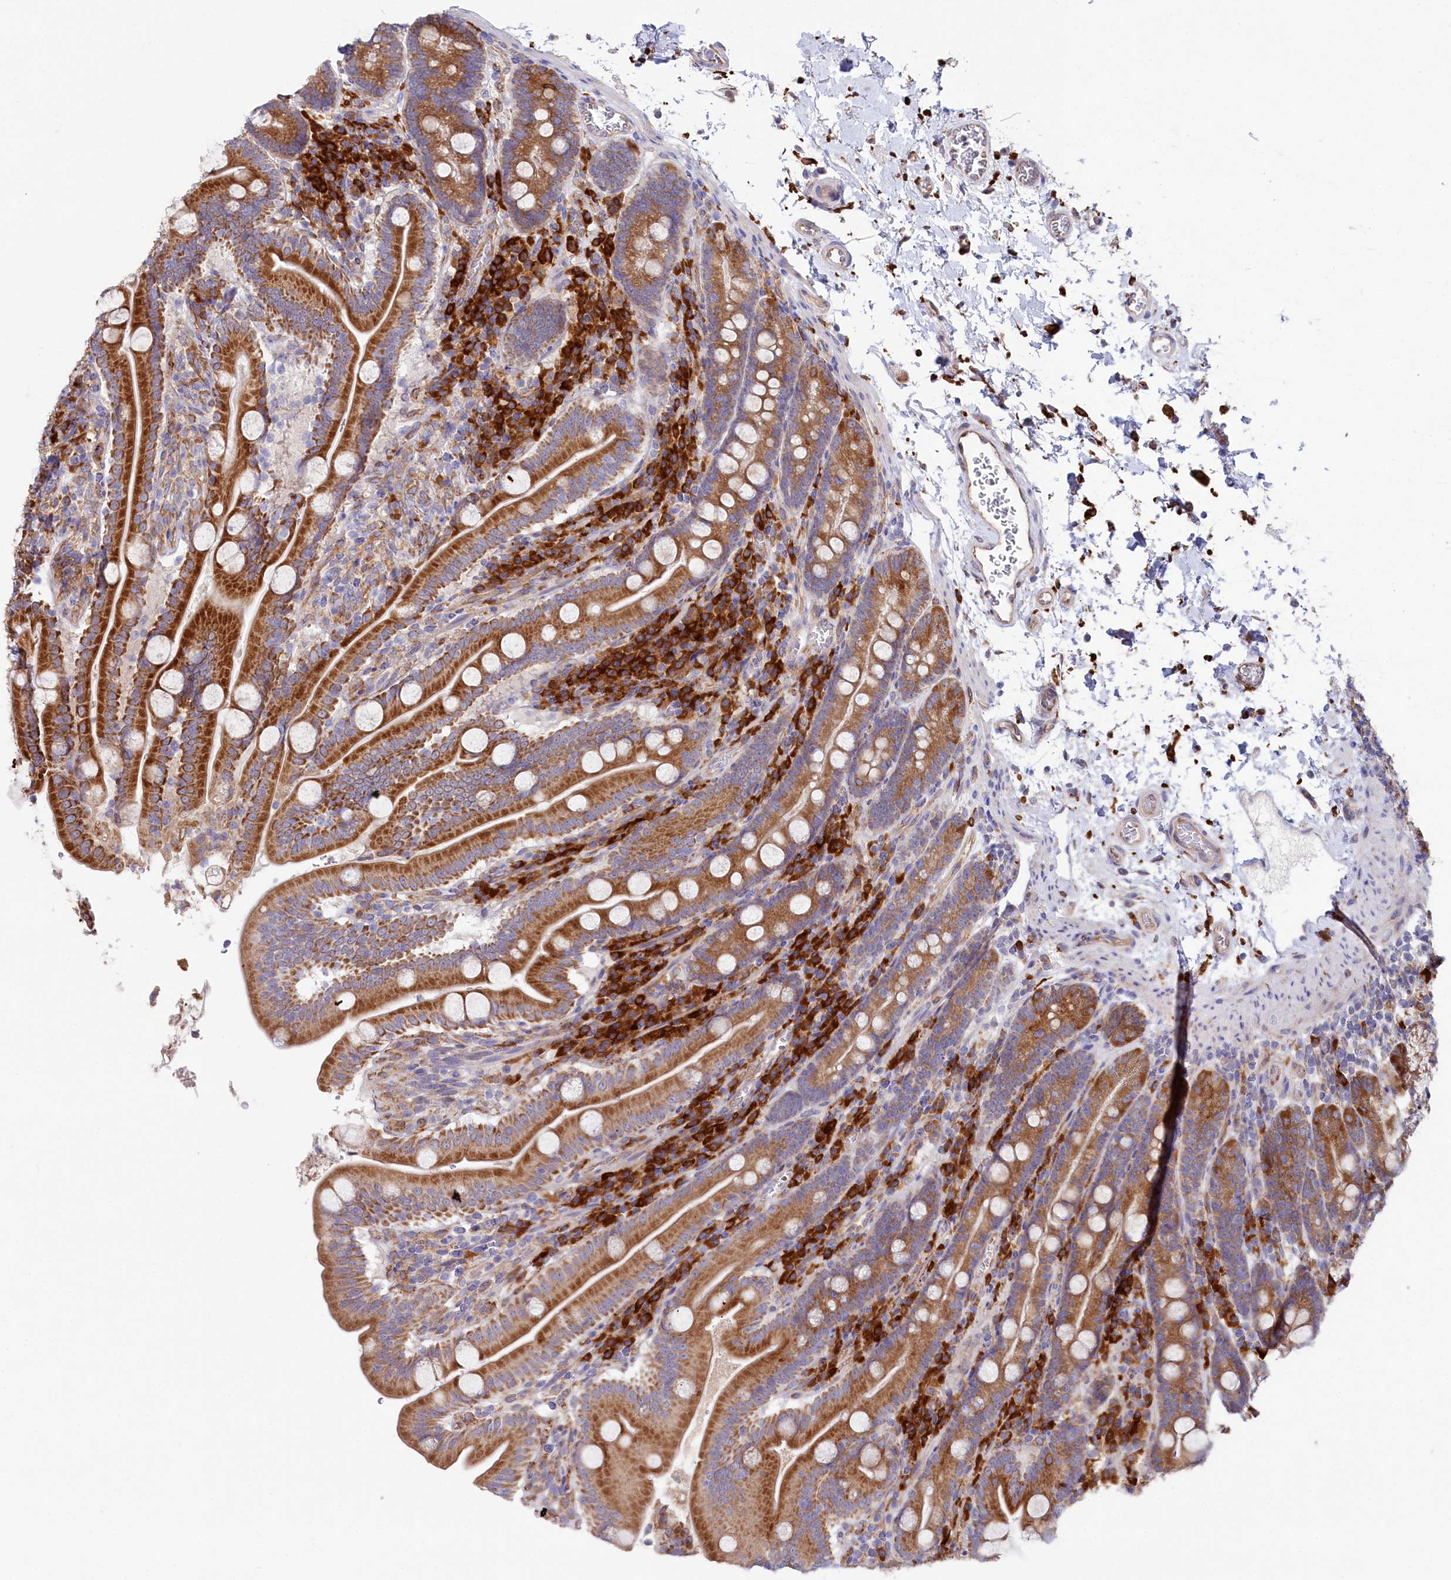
{"staining": {"intensity": "strong", "quantity": ">75%", "location": "cytoplasmic/membranous"}, "tissue": "duodenum", "cell_type": "Glandular cells", "image_type": "normal", "snomed": [{"axis": "morphology", "description": "Normal tissue, NOS"}, {"axis": "topography", "description": "Duodenum"}], "caption": "Strong cytoplasmic/membranous staining for a protein is appreciated in approximately >75% of glandular cells of benign duodenum using immunohistochemistry.", "gene": "CHID1", "patient": {"sex": "male", "age": 35}}